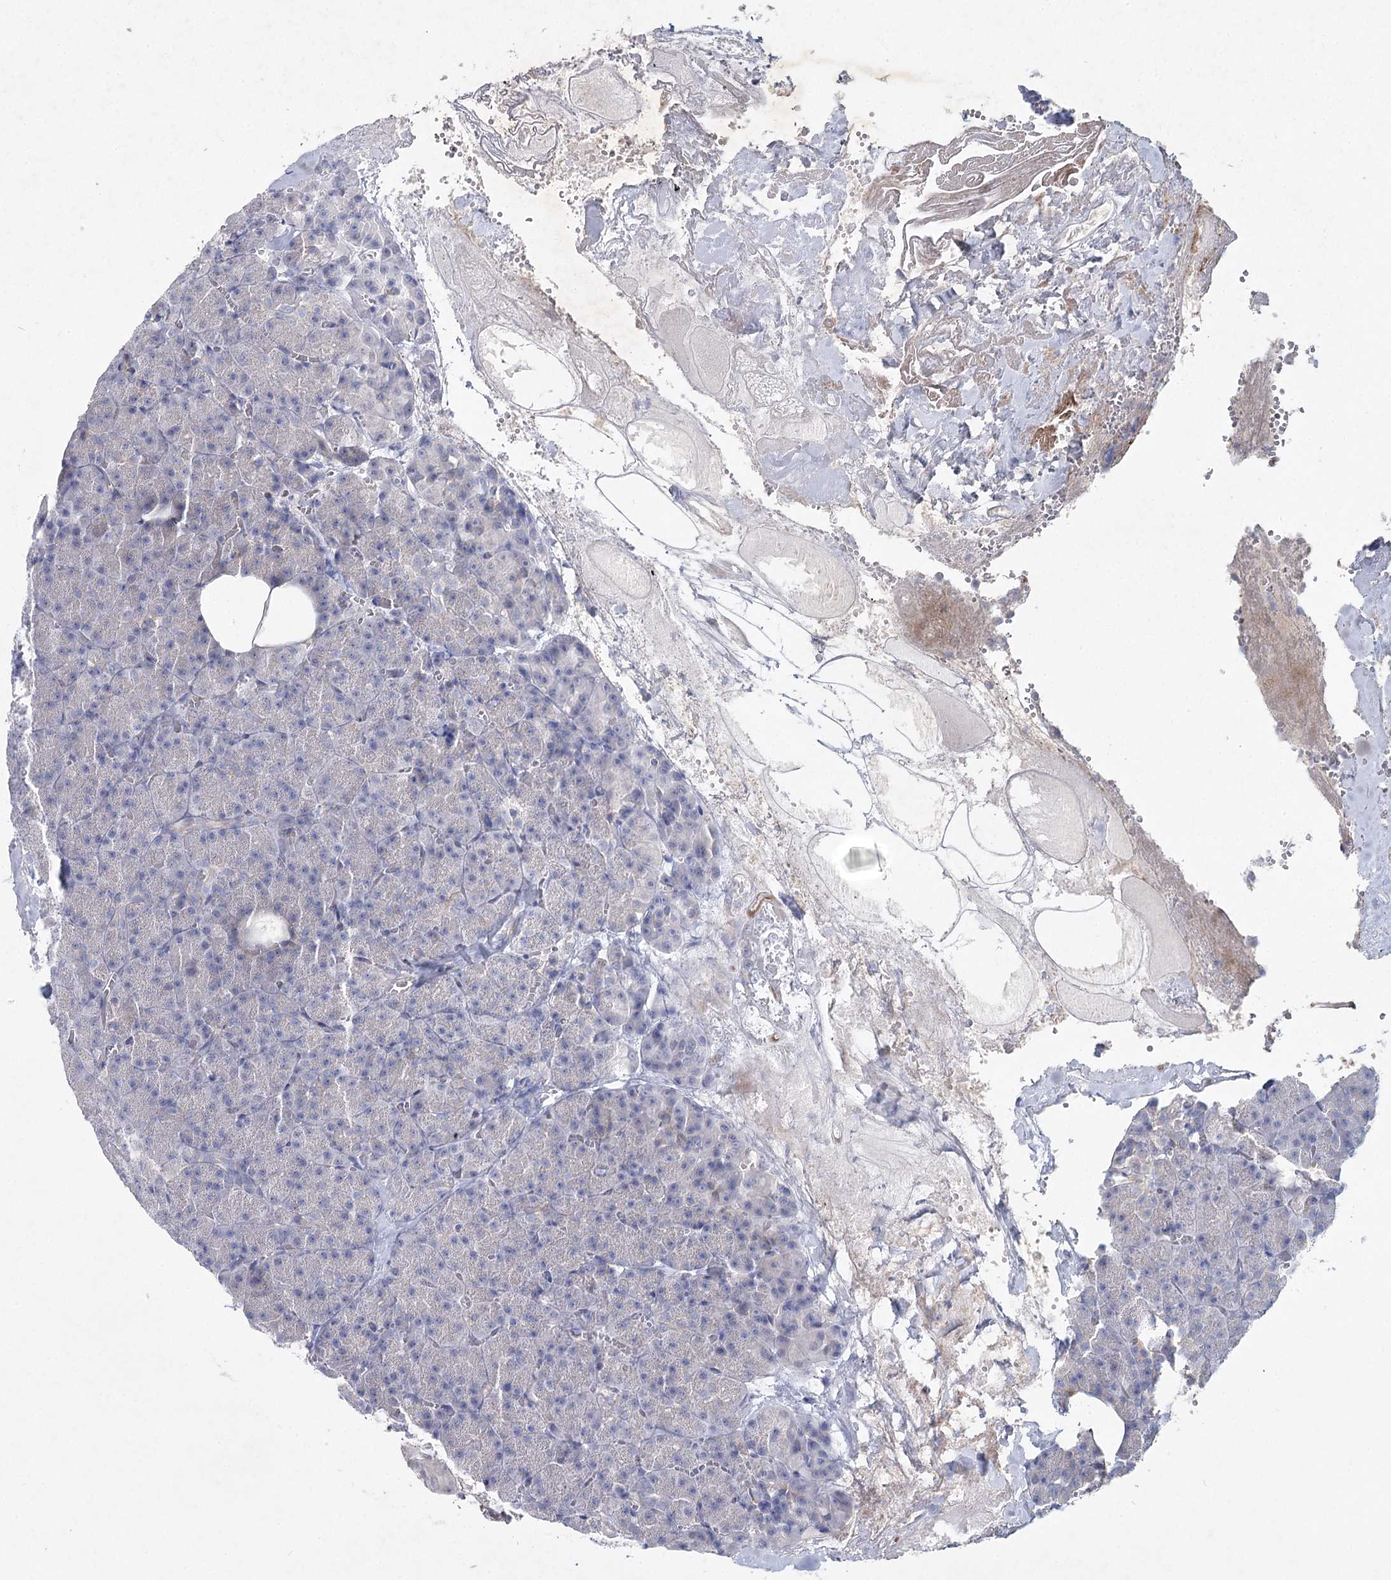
{"staining": {"intensity": "negative", "quantity": "none", "location": "none"}, "tissue": "pancreas", "cell_type": "Exocrine glandular cells", "image_type": "normal", "snomed": [{"axis": "morphology", "description": "Normal tissue, NOS"}, {"axis": "morphology", "description": "Carcinoid, malignant, NOS"}, {"axis": "topography", "description": "Pancreas"}], "caption": "Exocrine glandular cells show no significant expression in benign pancreas. (Stains: DAB (3,3'-diaminobenzidine) IHC with hematoxylin counter stain, Microscopy: brightfield microscopy at high magnification).", "gene": "MAP3K13", "patient": {"sex": "female", "age": 35}}